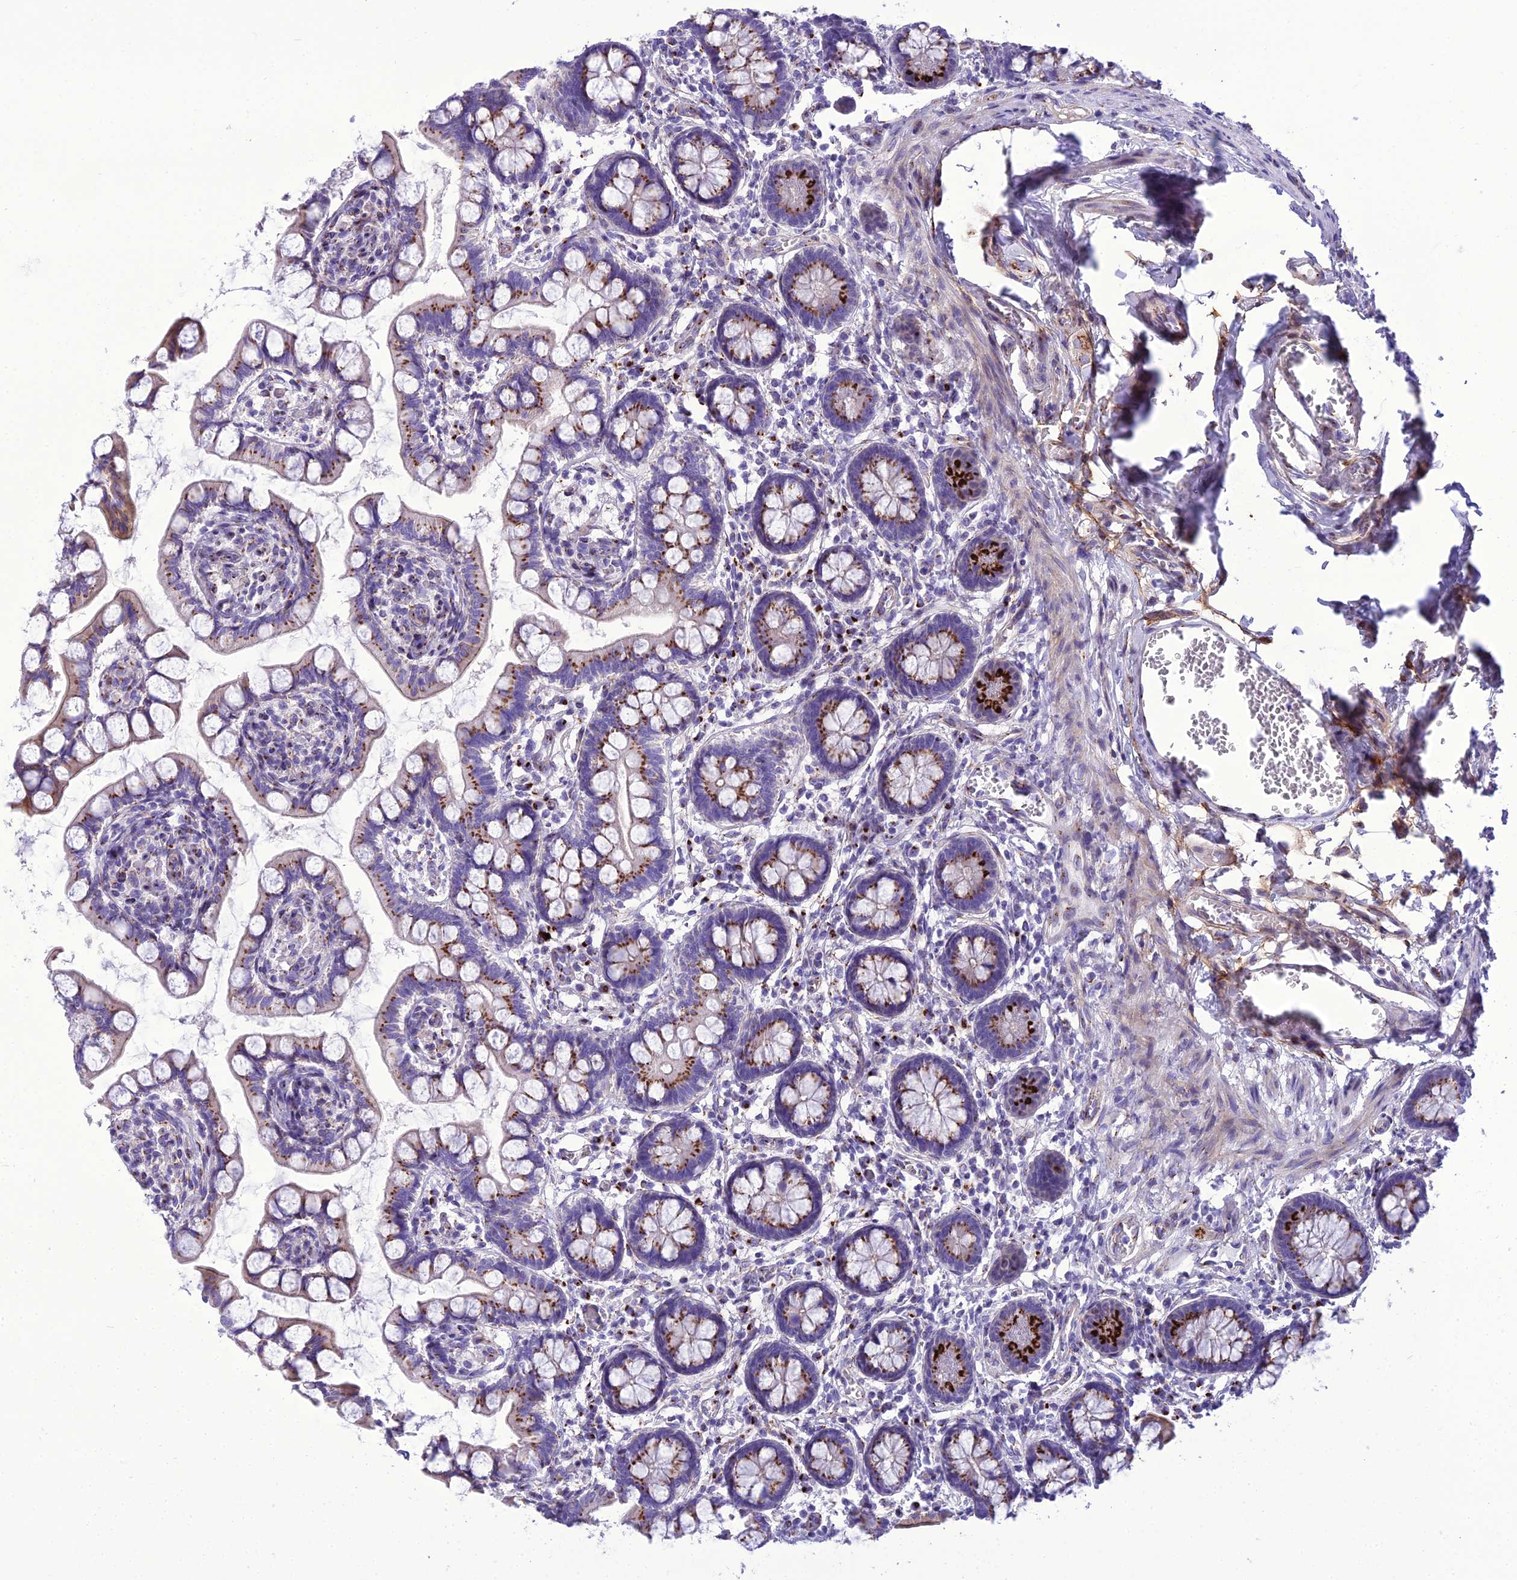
{"staining": {"intensity": "strong", "quantity": "25%-75%", "location": "cytoplasmic/membranous"}, "tissue": "small intestine", "cell_type": "Glandular cells", "image_type": "normal", "snomed": [{"axis": "morphology", "description": "Normal tissue, NOS"}, {"axis": "topography", "description": "Small intestine"}], "caption": "An IHC histopathology image of benign tissue is shown. Protein staining in brown highlights strong cytoplasmic/membranous positivity in small intestine within glandular cells.", "gene": "GOLM2", "patient": {"sex": "male", "age": 52}}